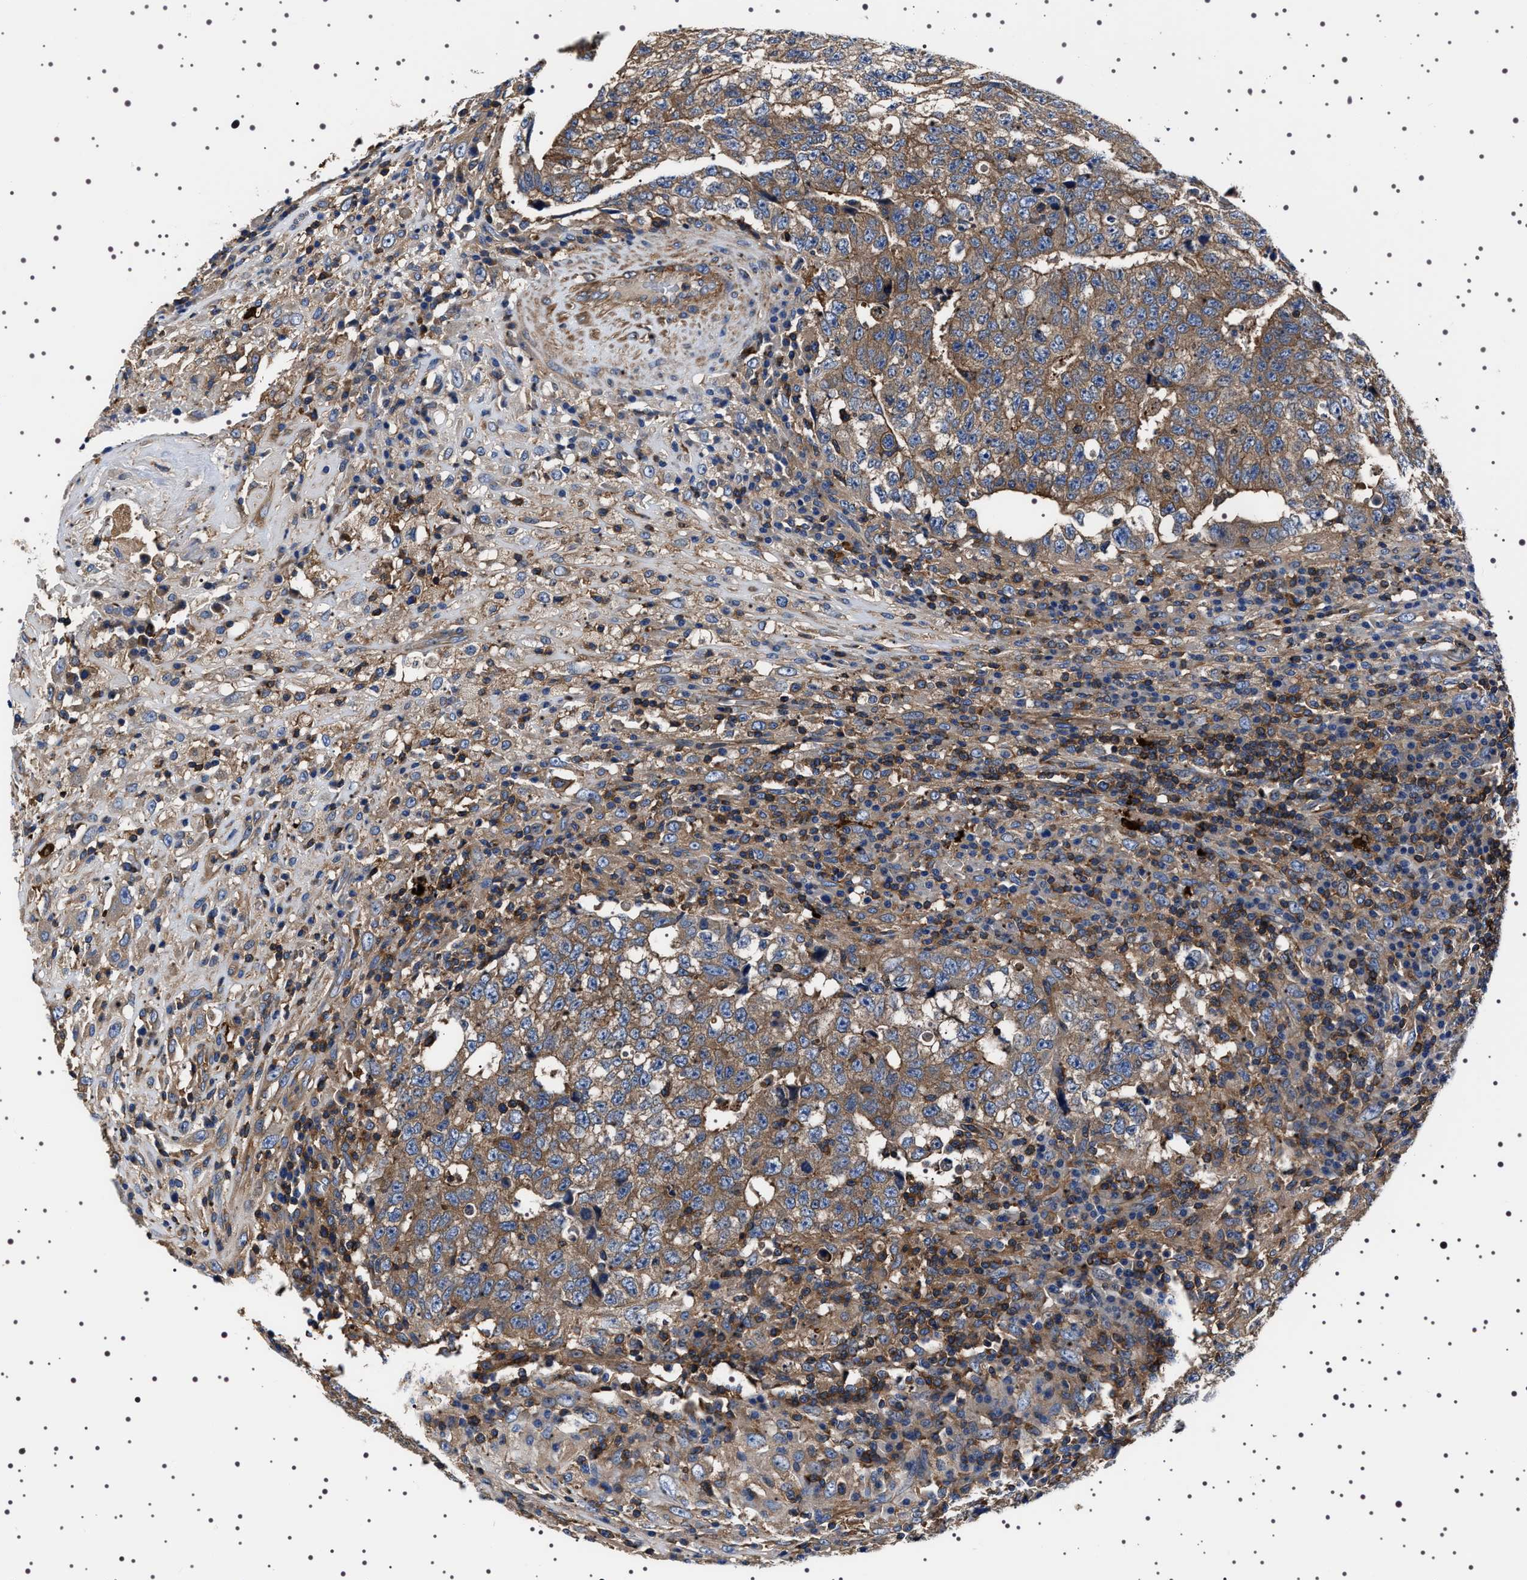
{"staining": {"intensity": "moderate", "quantity": ">75%", "location": "cytoplasmic/membranous"}, "tissue": "testis cancer", "cell_type": "Tumor cells", "image_type": "cancer", "snomed": [{"axis": "morphology", "description": "Necrosis, NOS"}, {"axis": "morphology", "description": "Carcinoma, Embryonal, NOS"}, {"axis": "topography", "description": "Testis"}], "caption": "The histopathology image displays a brown stain indicating the presence of a protein in the cytoplasmic/membranous of tumor cells in testis cancer. (brown staining indicates protein expression, while blue staining denotes nuclei).", "gene": "WDR1", "patient": {"sex": "male", "age": 19}}